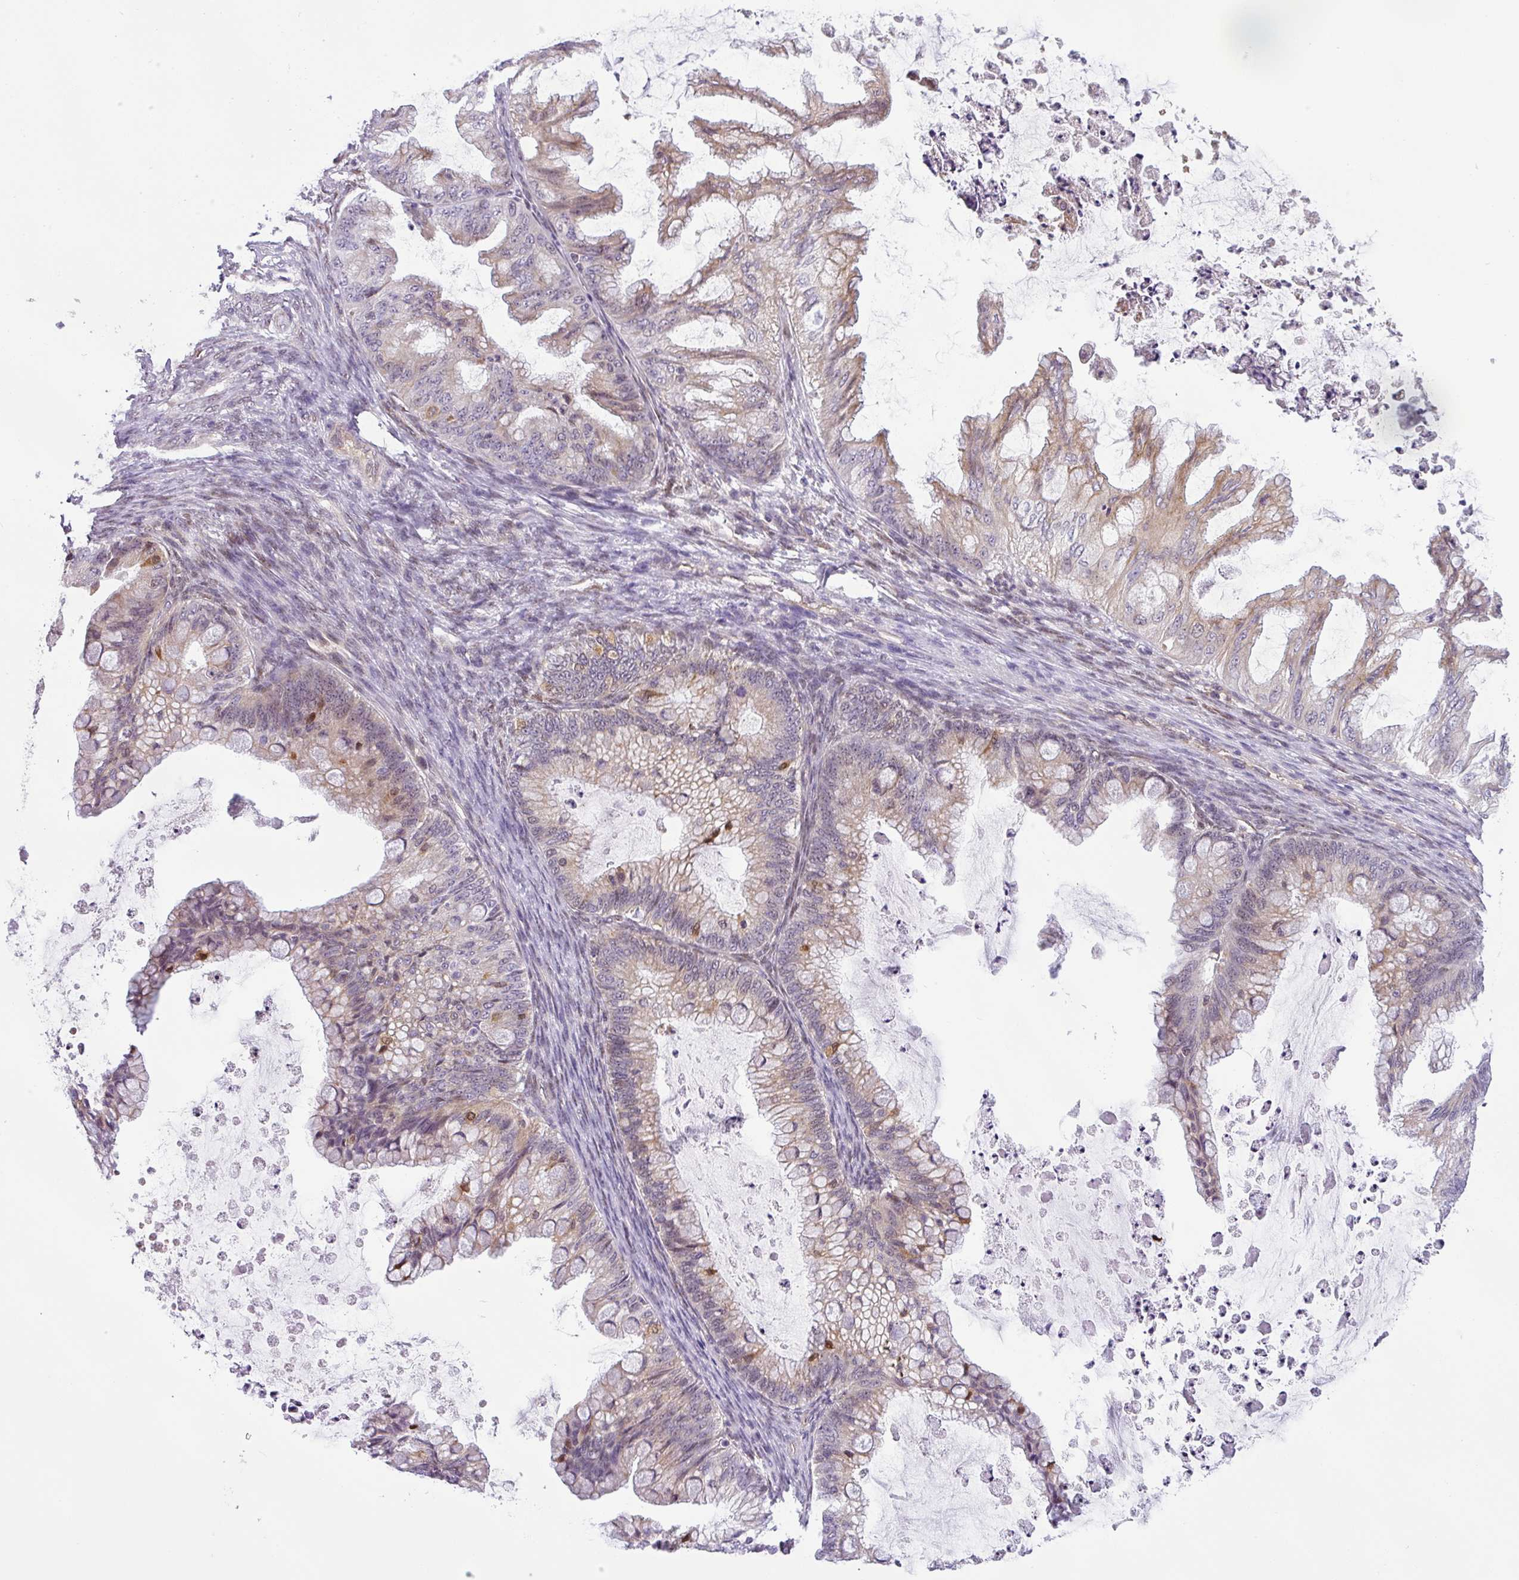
{"staining": {"intensity": "weak", "quantity": "25%-75%", "location": "cytoplasmic/membranous"}, "tissue": "ovarian cancer", "cell_type": "Tumor cells", "image_type": "cancer", "snomed": [{"axis": "morphology", "description": "Cystadenocarcinoma, mucinous, NOS"}, {"axis": "topography", "description": "Ovary"}], "caption": "Immunohistochemical staining of human ovarian mucinous cystadenocarcinoma displays low levels of weak cytoplasmic/membranous protein staining in about 25%-75% of tumor cells.", "gene": "NDUFB2", "patient": {"sex": "female", "age": 35}}